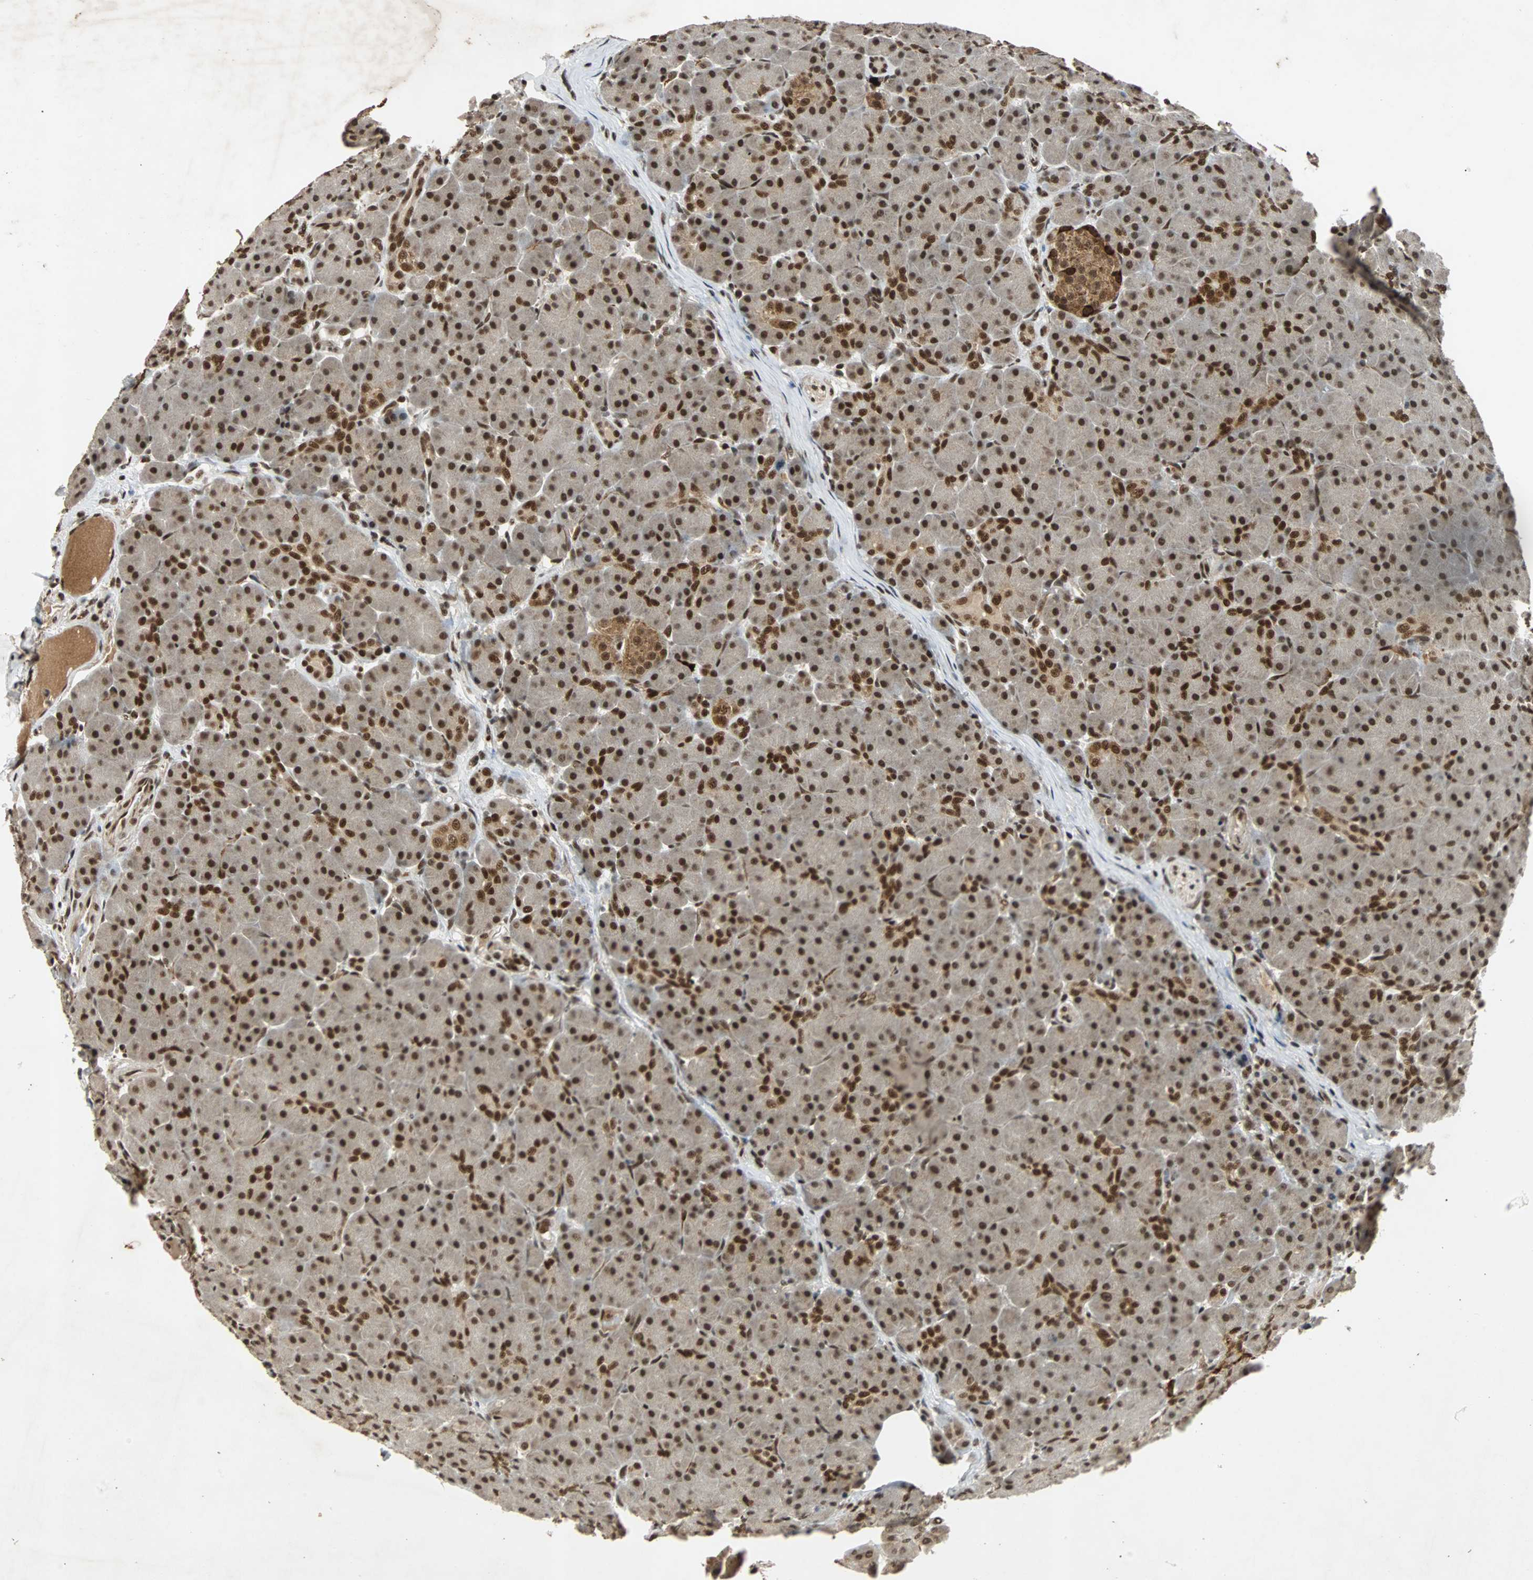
{"staining": {"intensity": "strong", "quantity": ">75%", "location": "nuclear"}, "tissue": "pancreas", "cell_type": "Exocrine glandular cells", "image_type": "normal", "snomed": [{"axis": "morphology", "description": "Normal tissue, NOS"}, {"axis": "topography", "description": "Pancreas"}], "caption": "Brown immunohistochemical staining in normal pancreas displays strong nuclear expression in approximately >75% of exocrine glandular cells.", "gene": "TAF5", "patient": {"sex": "male", "age": 66}}